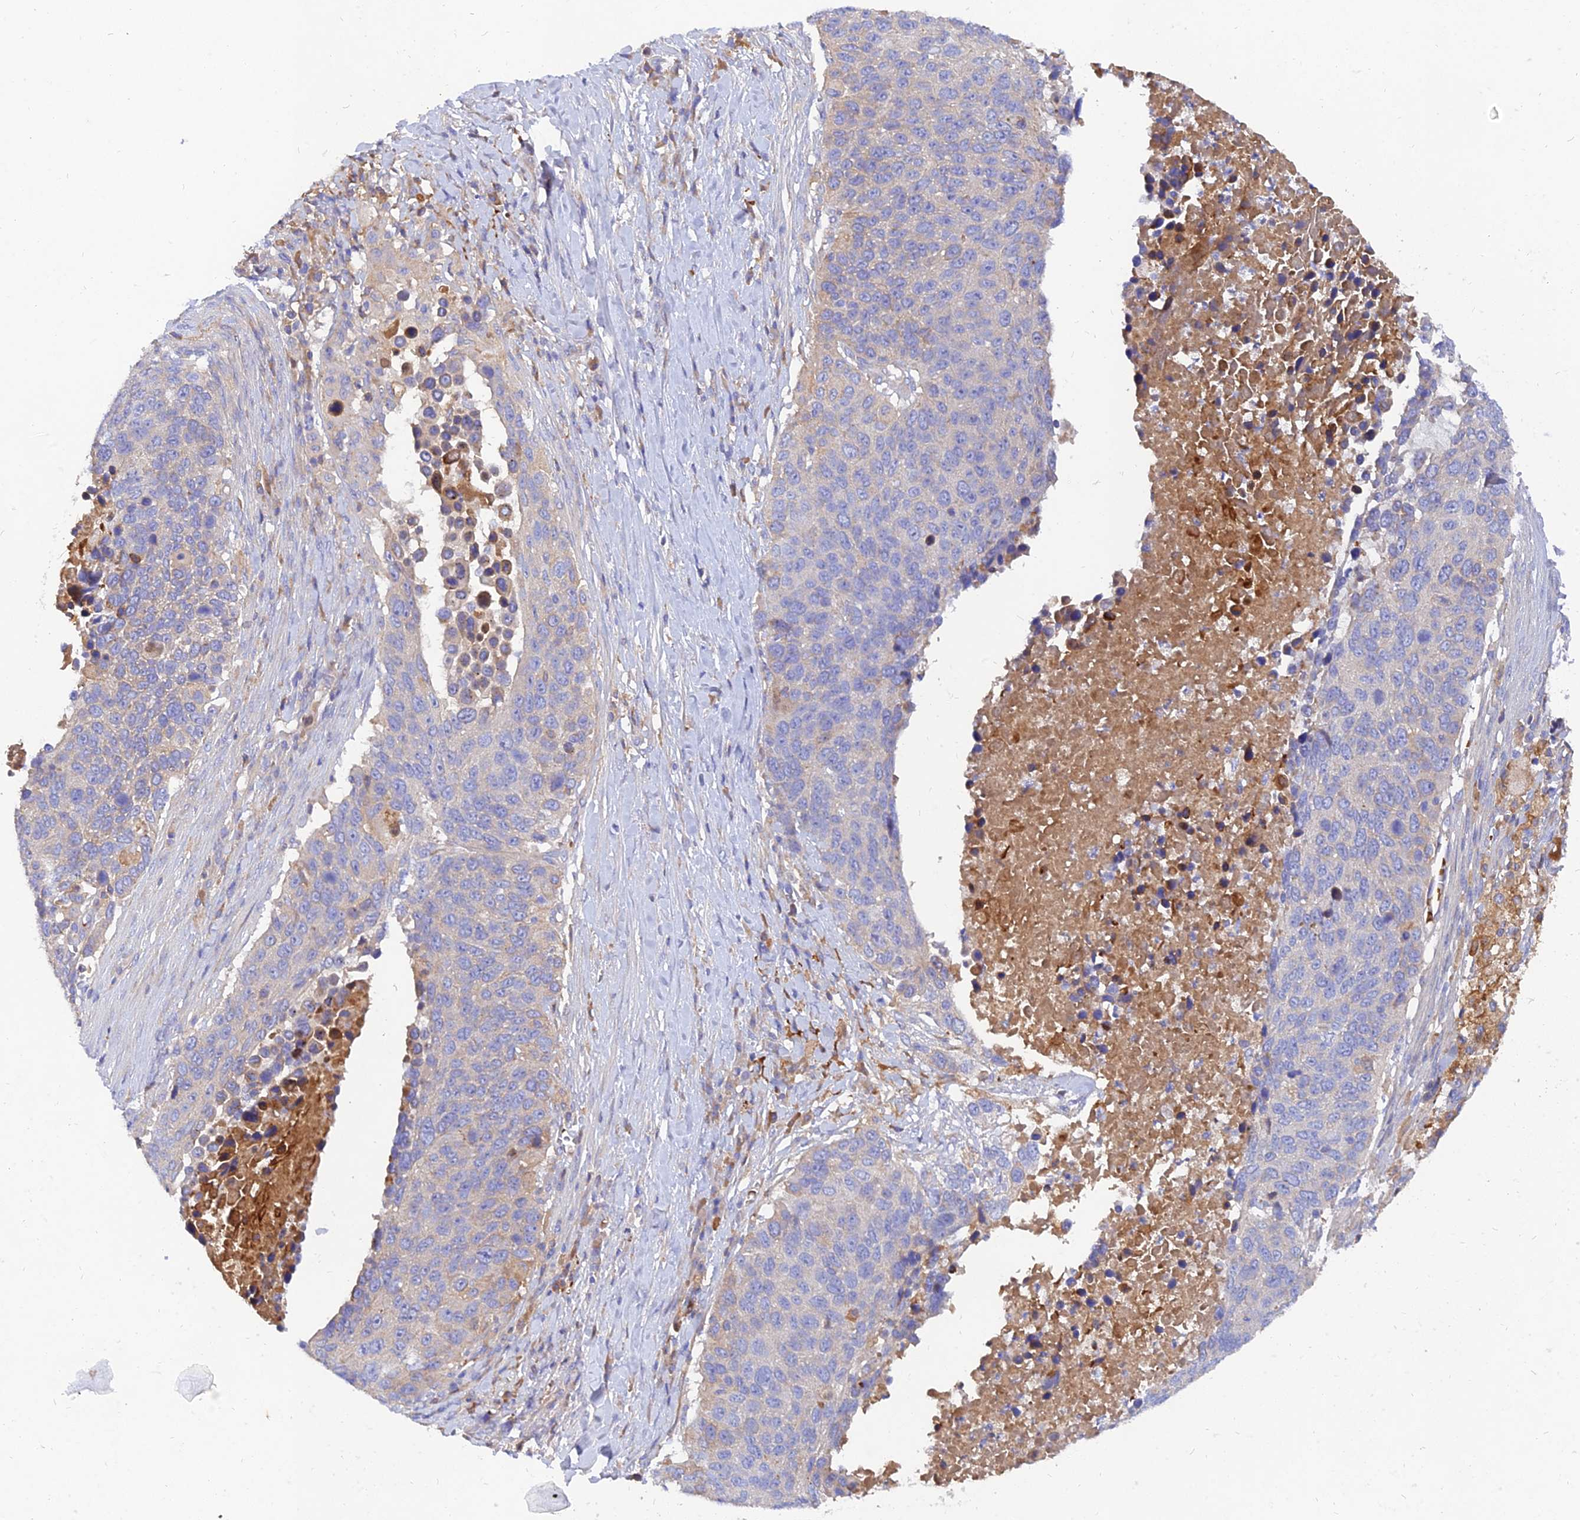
{"staining": {"intensity": "negative", "quantity": "none", "location": "none"}, "tissue": "lung cancer", "cell_type": "Tumor cells", "image_type": "cancer", "snomed": [{"axis": "morphology", "description": "Normal tissue, NOS"}, {"axis": "morphology", "description": "Squamous cell carcinoma, NOS"}, {"axis": "topography", "description": "Lymph node"}, {"axis": "topography", "description": "Lung"}], "caption": "Immunohistochemical staining of human lung cancer (squamous cell carcinoma) reveals no significant expression in tumor cells.", "gene": "MROH1", "patient": {"sex": "male", "age": 66}}